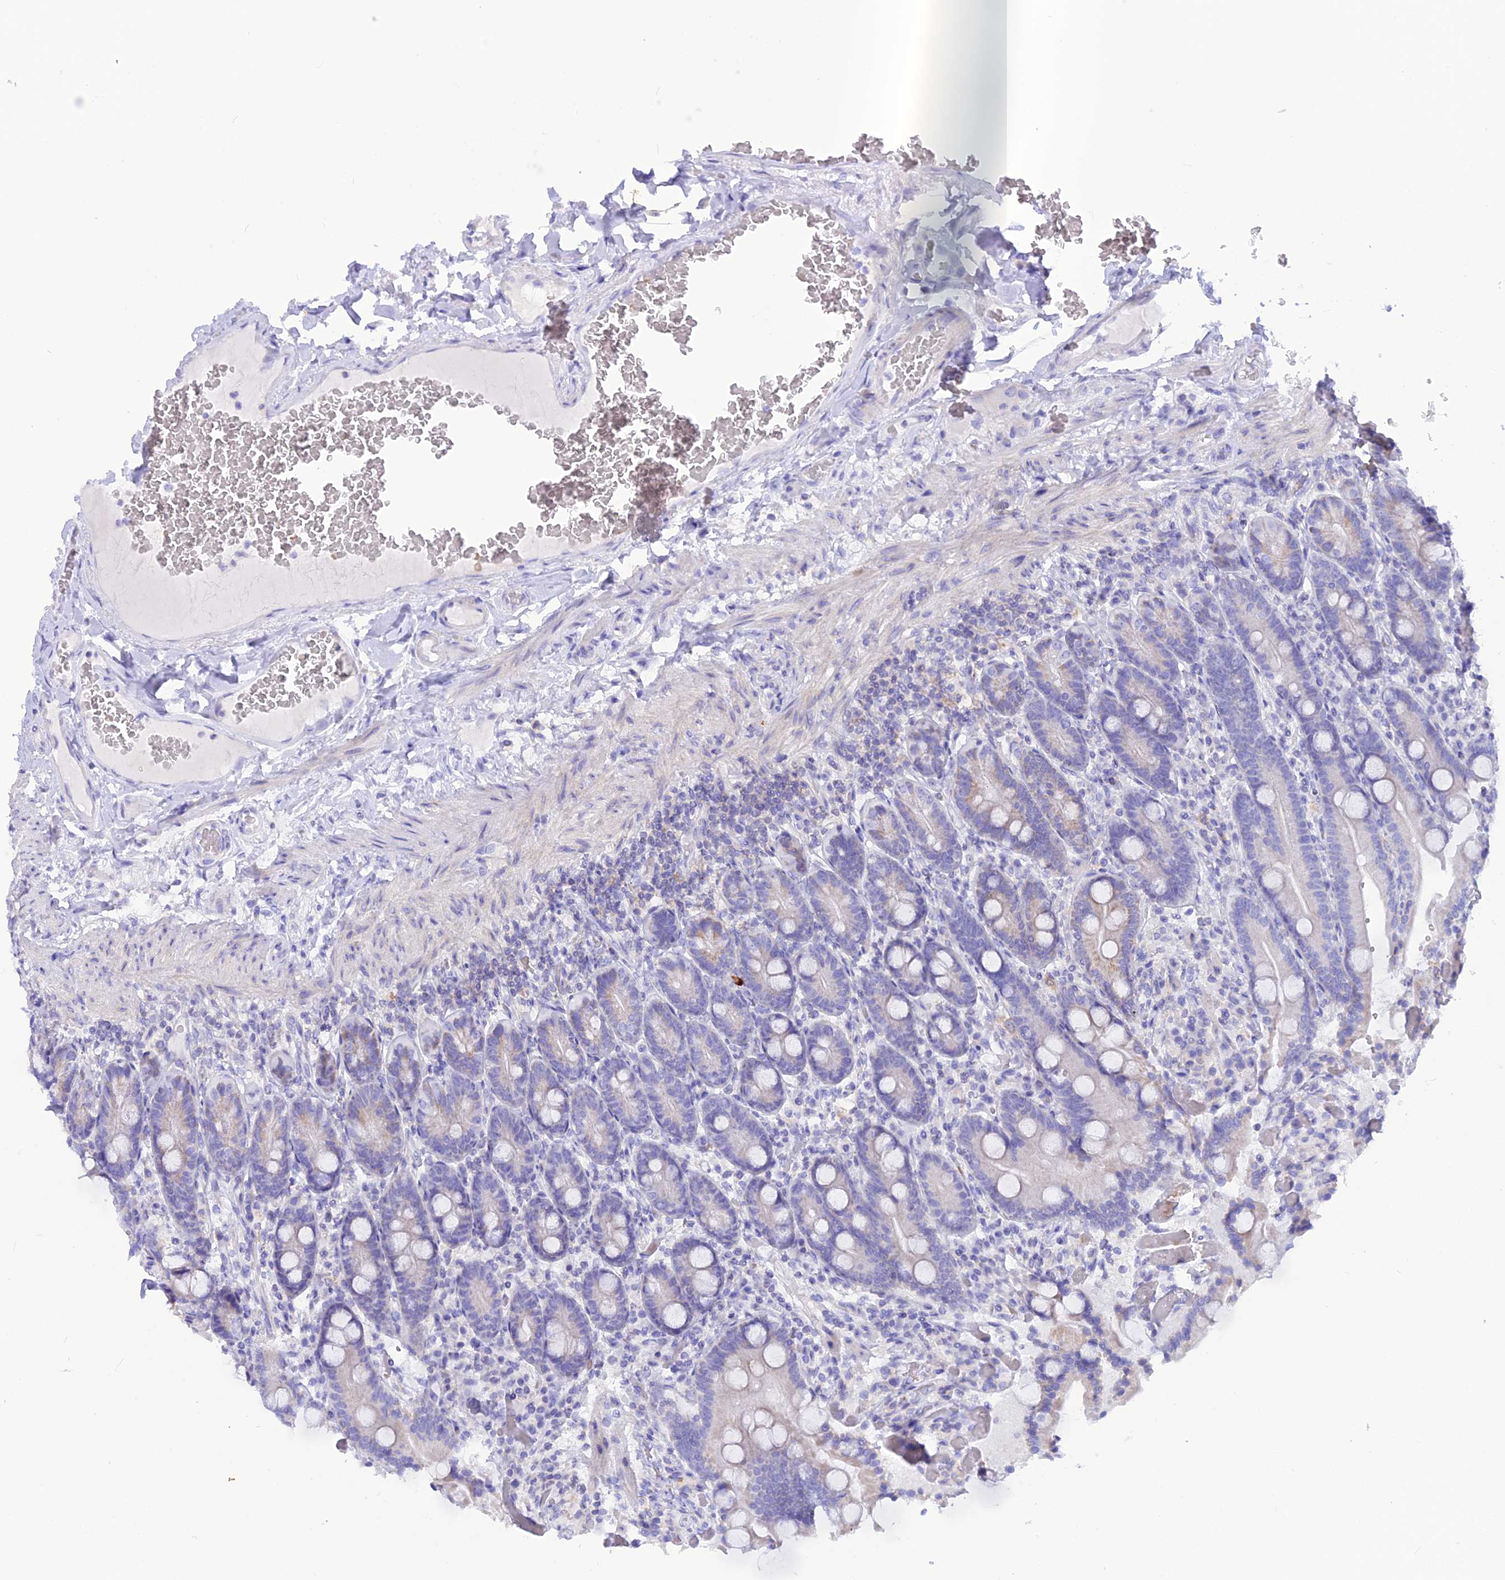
{"staining": {"intensity": "moderate", "quantity": "<25%", "location": "cytoplasmic/membranous"}, "tissue": "duodenum", "cell_type": "Glandular cells", "image_type": "normal", "snomed": [{"axis": "morphology", "description": "Normal tissue, NOS"}, {"axis": "topography", "description": "Duodenum"}], "caption": "Protein staining shows moderate cytoplasmic/membranous positivity in about <25% of glandular cells in normal duodenum. Using DAB (brown) and hematoxylin (blue) stains, captured at high magnification using brightfield microscopy.", "gene": "GLYATL1B", "patient": {"sex": "female", "age": 62}}